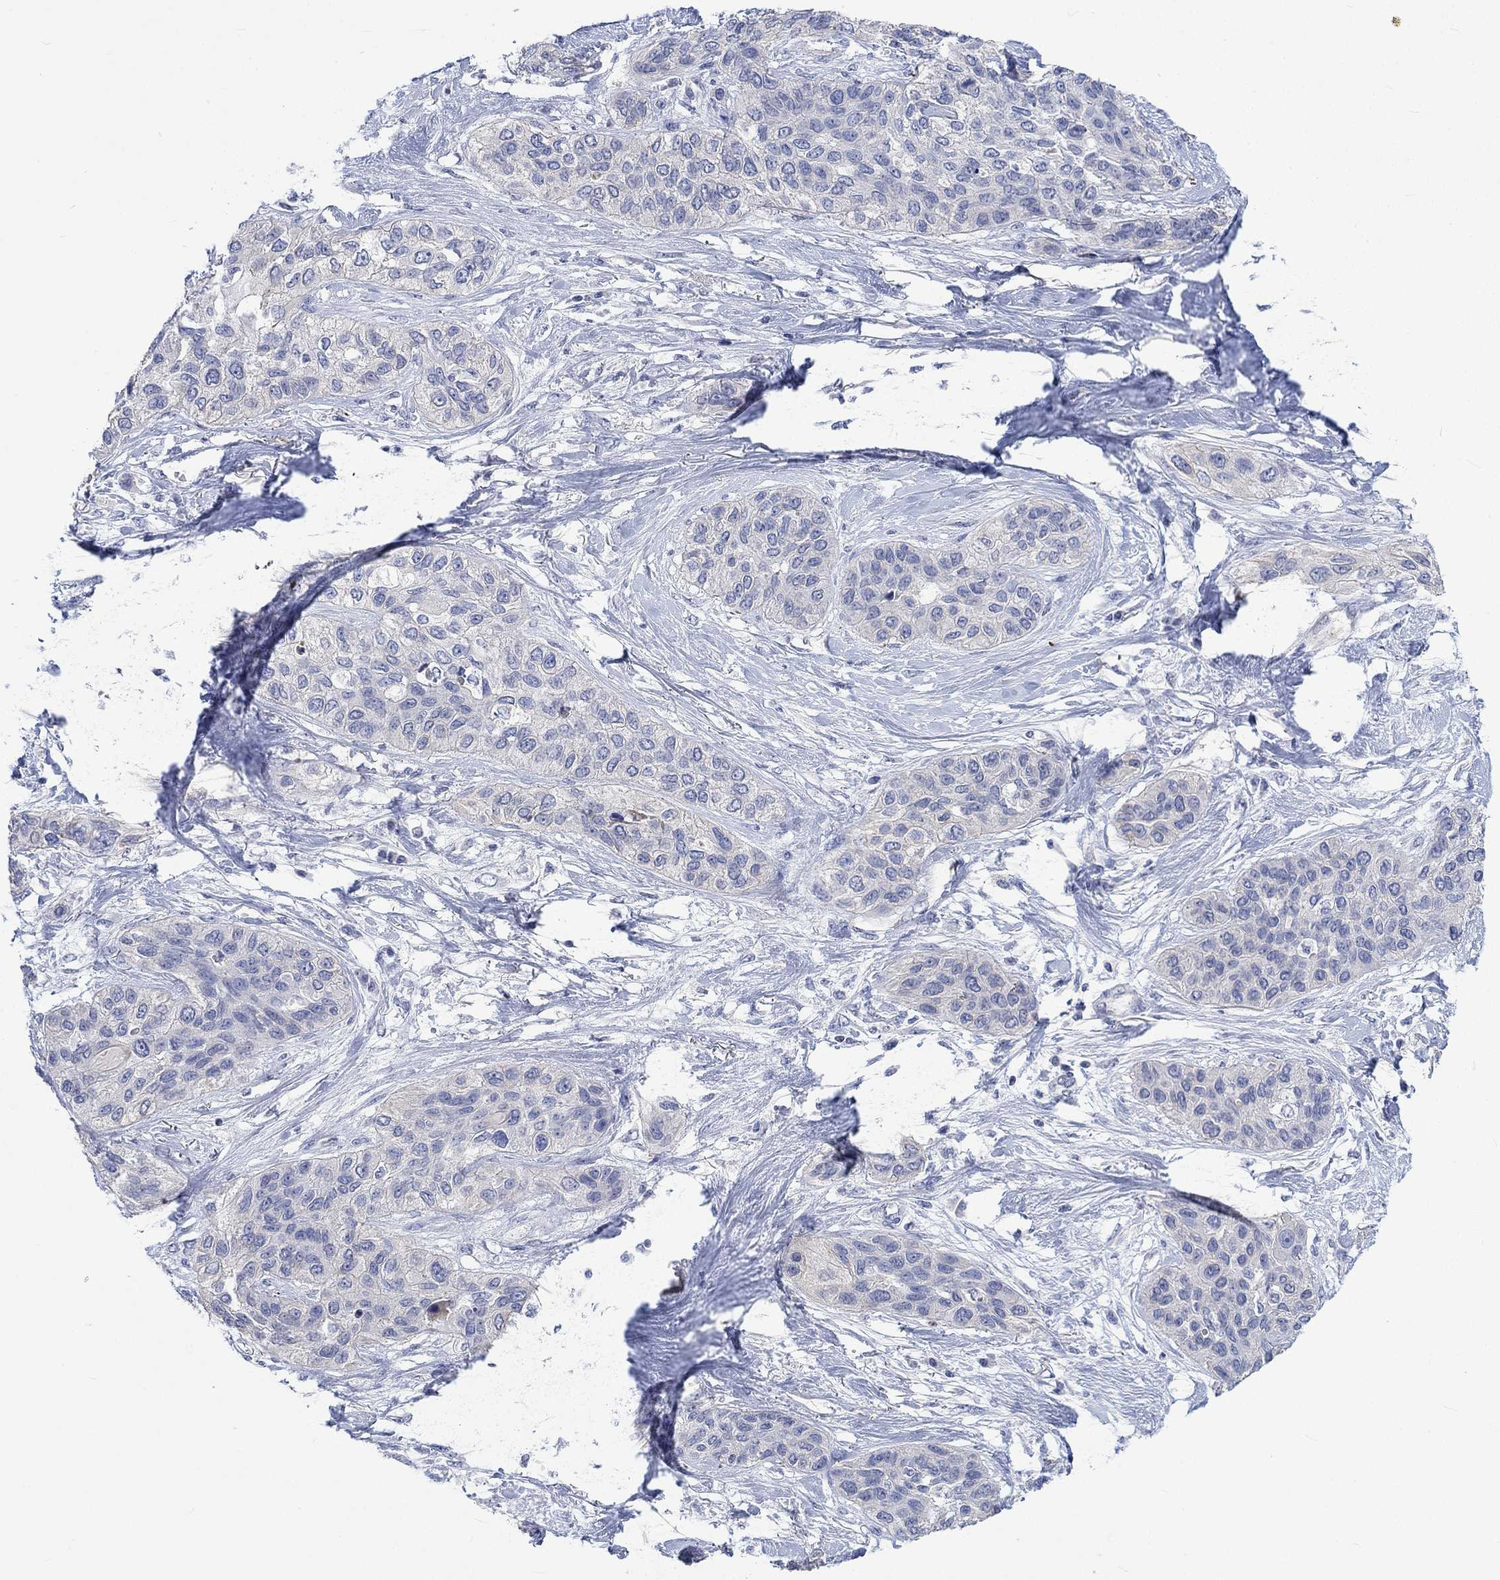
{"staining": {"intensity": "weak", "quantity": "<25%", "location": "cytoplasmic/membranous"}, "tissue": "lung cancer", "cell_type": "Tumor cells", "image_type": "cancer", "snomed": [{"axis": "morphology", "description": "Squamous cell carcinoma, NOS"}, {"axis": "topography", "description": "Lung"}], "caption": "Immunohistochemistry (IHC) photomicrograph of neoplastic tissue: human lung cancer (squamous cell carcinoma) stained with DAB shows no significant protein staining in tumor cells.", "gene": "AGRP", "patient": {"sex": "female", "age": 70}}